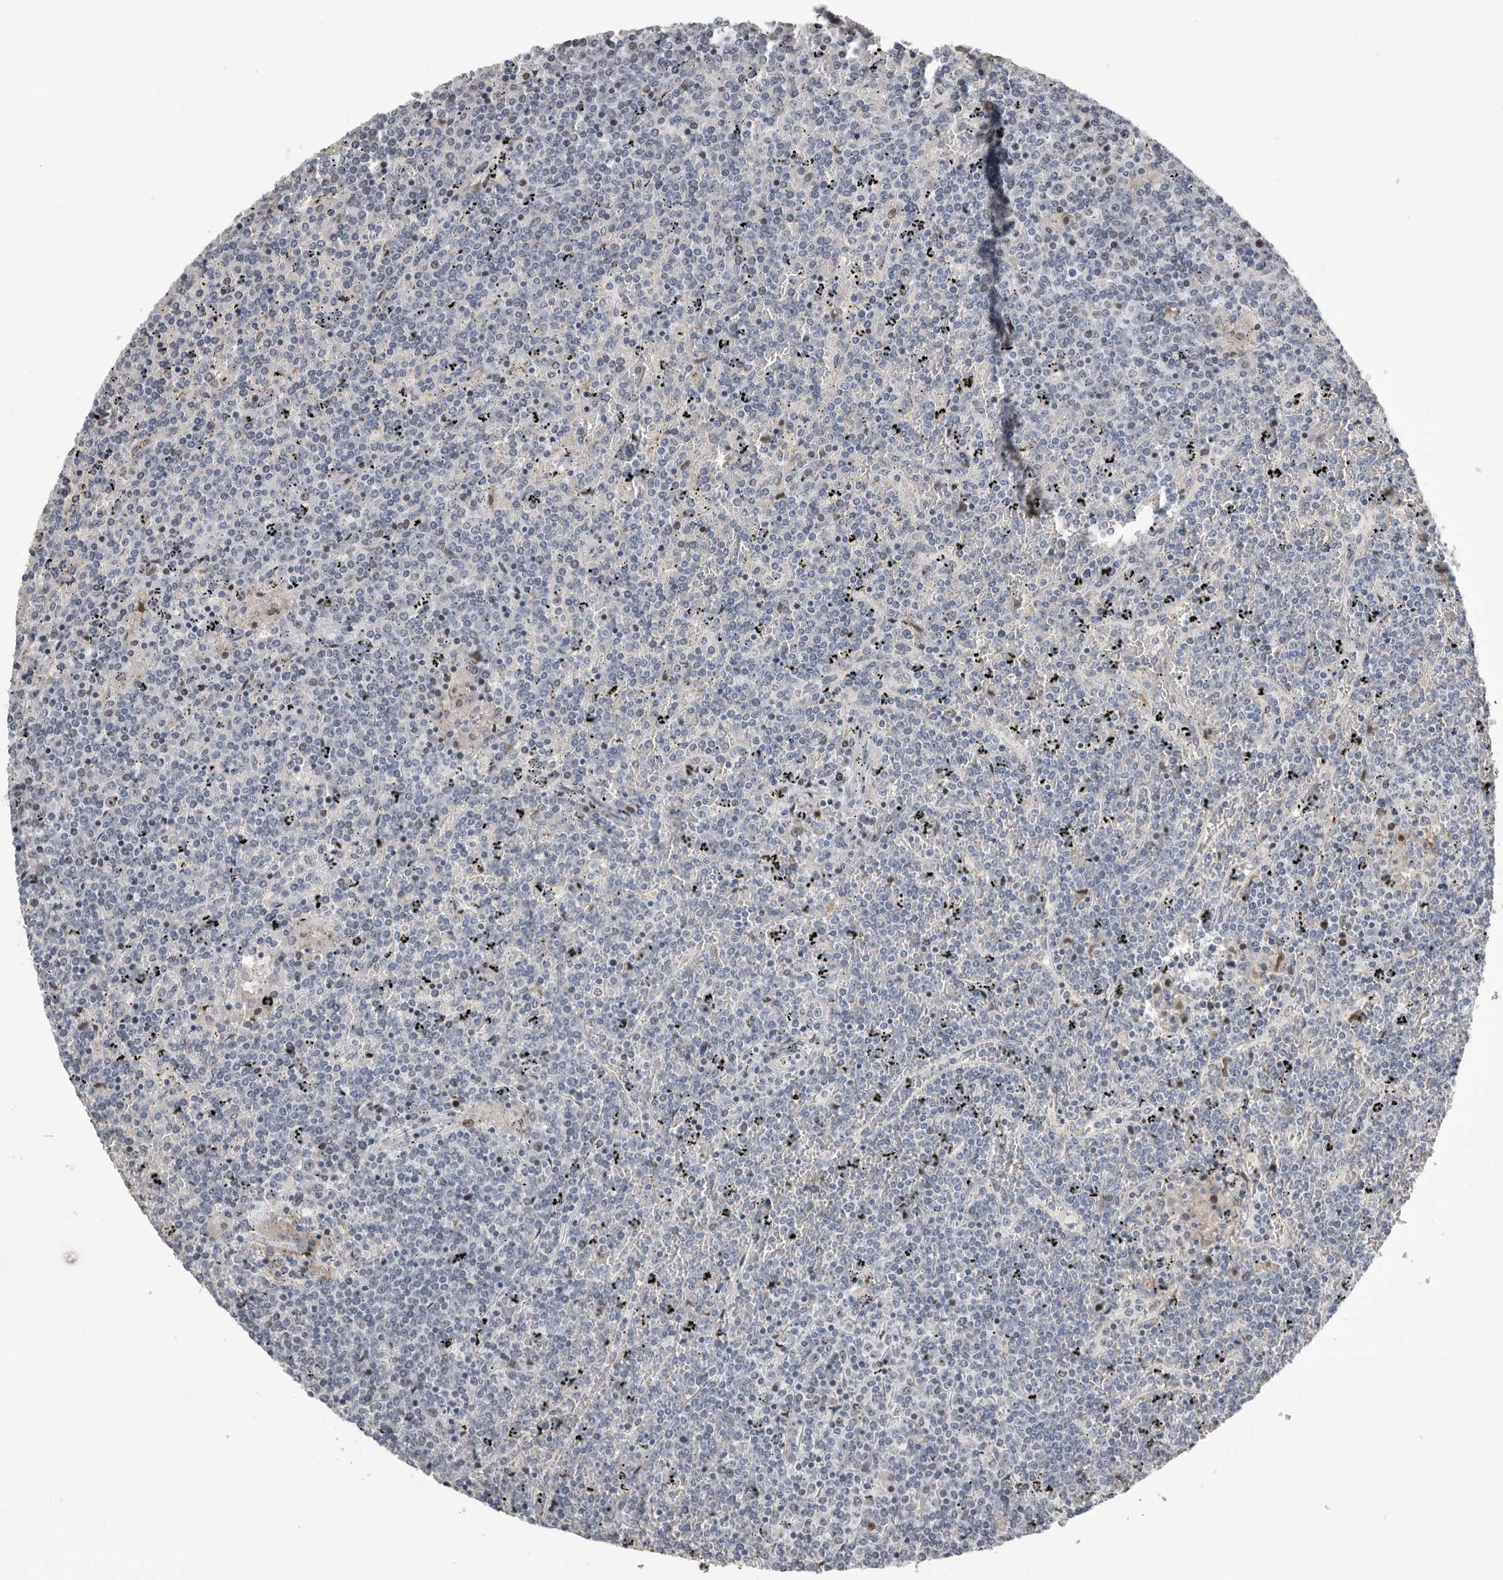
{"staining": {"intensity": "negative", "quantity": "none", "location": "none"}, "tissue": "lymphoma", "cell_type": "Tumor cells", "image_type": "cancer", "snomed": [{"axis": "morphology", "description": "Malignant lymphoma, non-Hodgkin's type, Low grade"}, {"axis": "topography", "description": "Spleen"}], "caption": "Immunohistochemical staining of lymphoma exhibits no significant positivity in tumor cells.", "gene": "PCMTD1", "patient": {"sex": "female", "age": 19}}